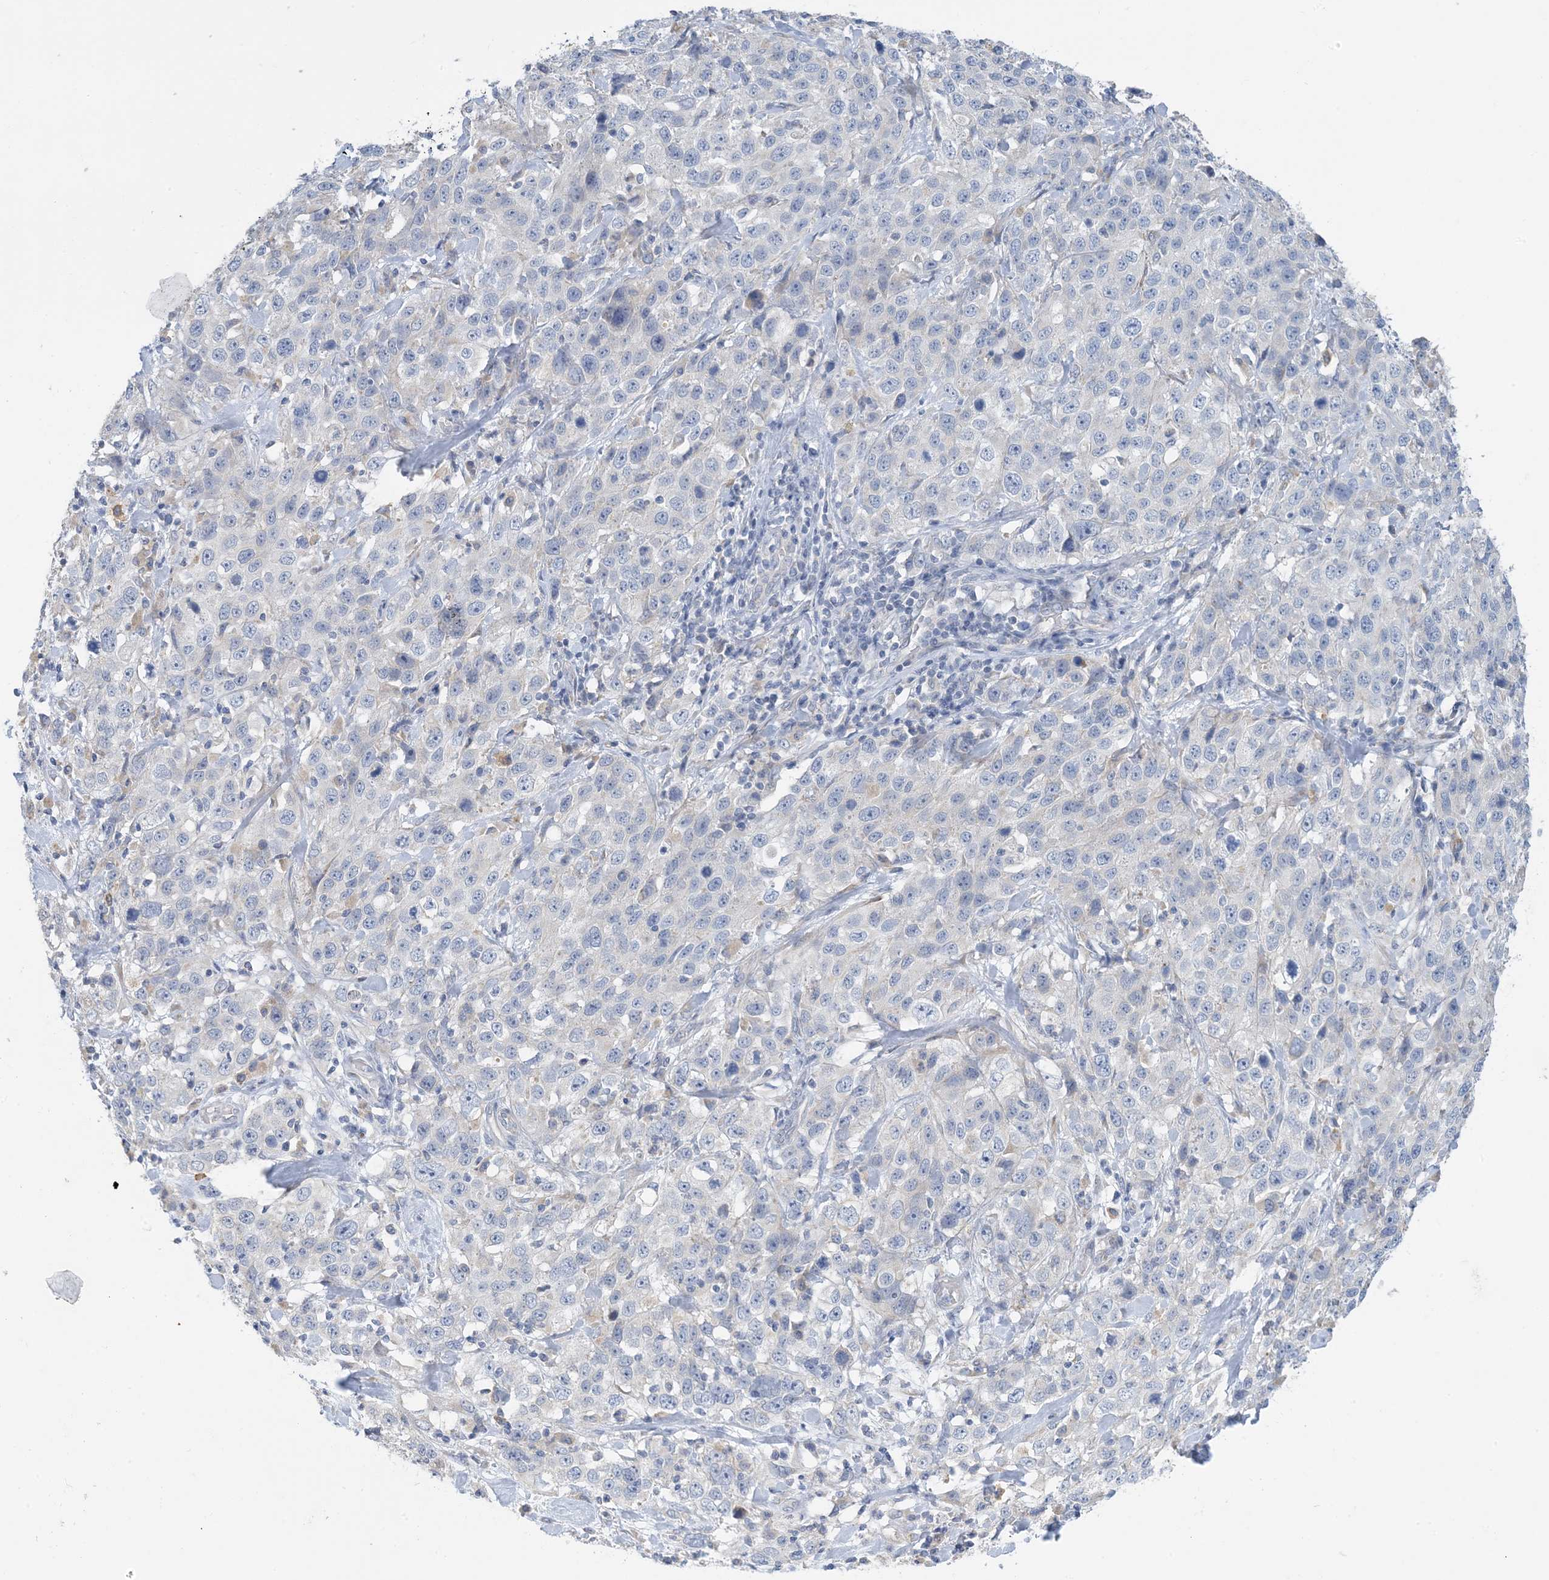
{"staining": {"intensity": "negative", "quantity": "none", "location": "none"}, "tissue": "stomach cancer", "cell_type": "Tumor cells", "image_type": "cancer", "snomed": [{"axis": "morphology", "description": "Normal tissue, NOS"}, {"axis": "morphology", "description": "Adenocarcinoma, NOS"}, {"axis": "topography", "description": "Lymph node"}, {"axis": "topography", "description": "Stomach"}], "caption": "Tumor cells show no significant positivity in stomach cancer (adenocarcinoma).", "gene": "ZCCHC18", "patient": {"sex": "male", "age": 48}}